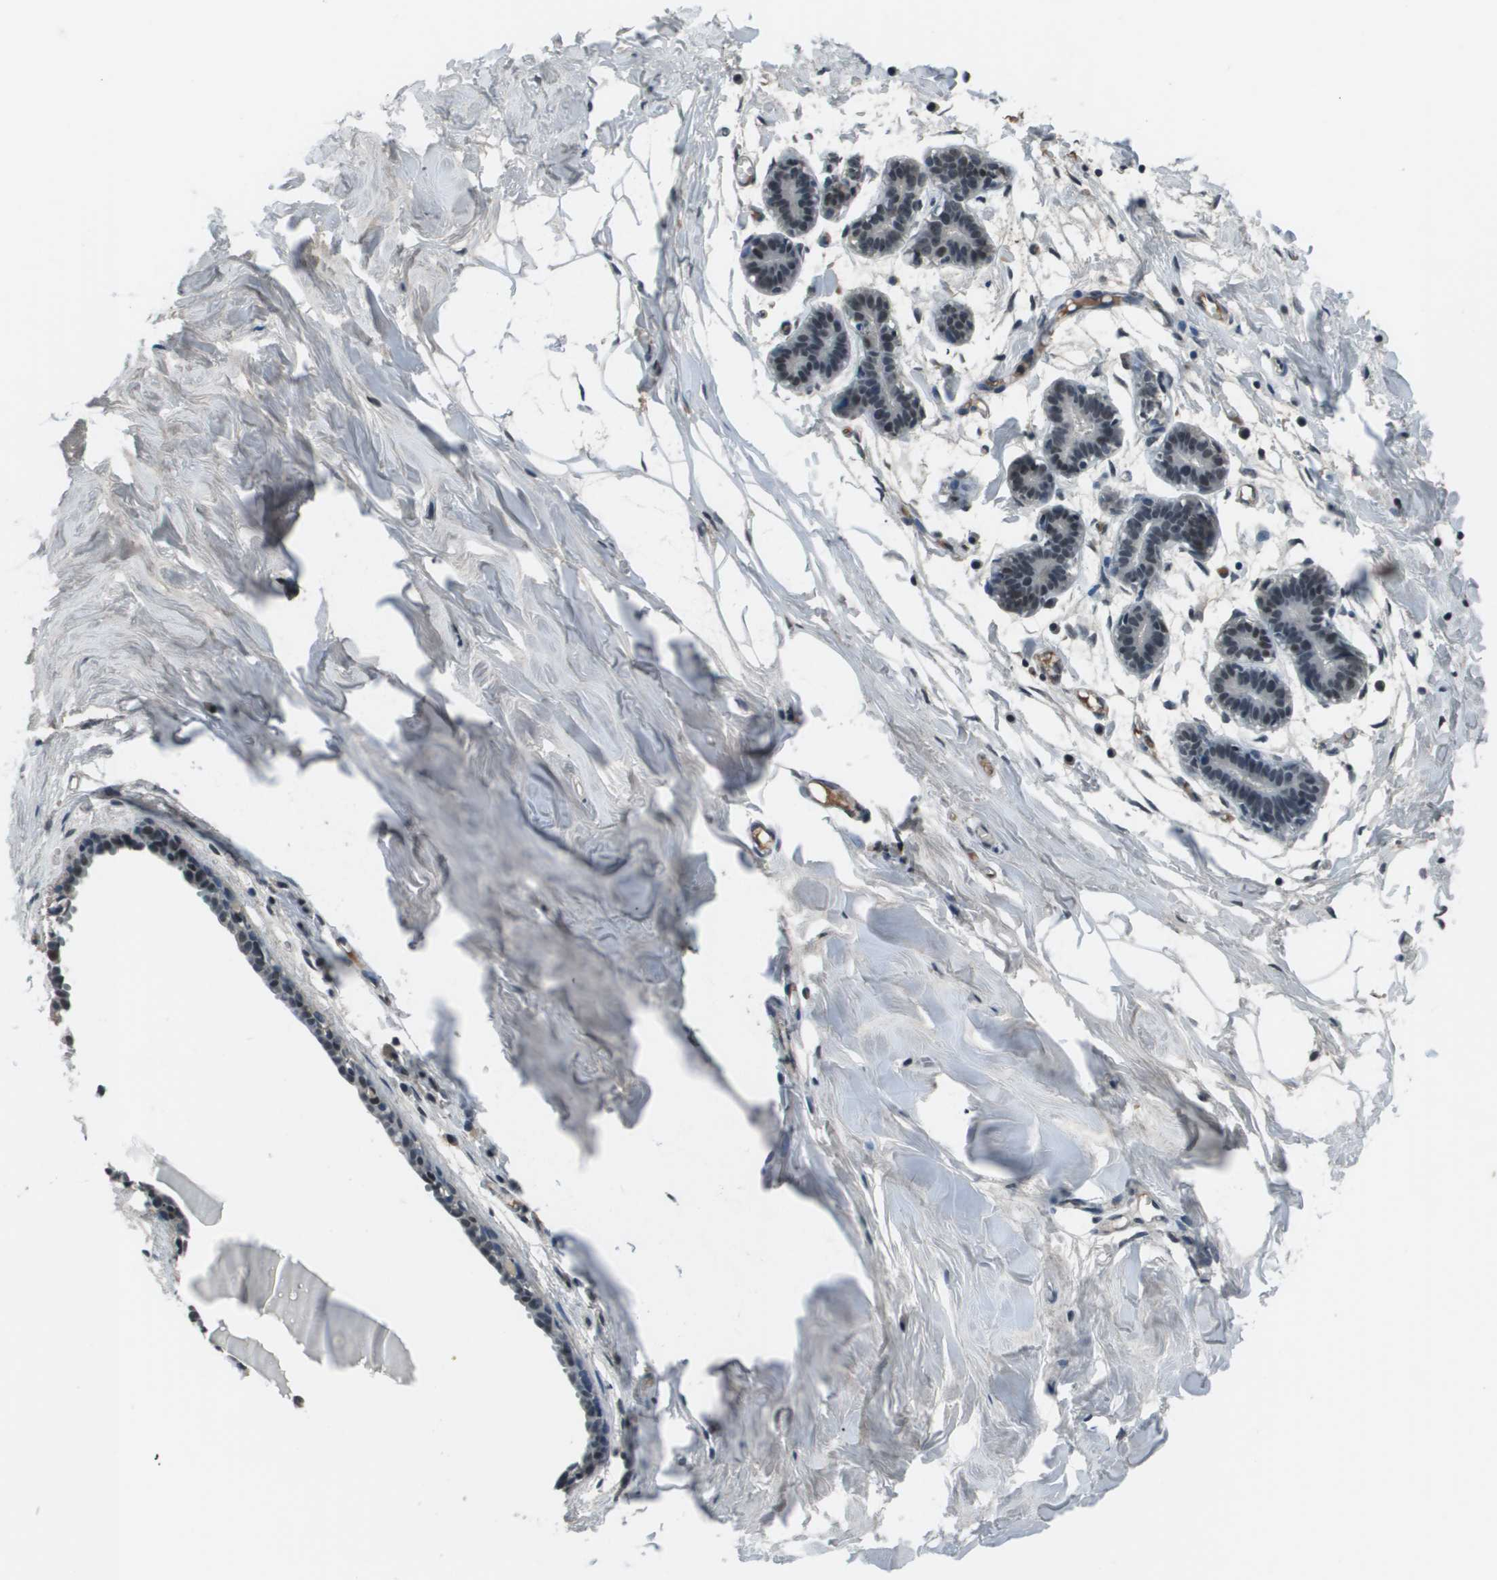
{"staining": {"intensity": "negative", "quantity": "none", "location": "none"}, "tissue": "breast", "cell_type": "Adipocytes", "image_type": "normal", "snomed": [{"axis": "morphology", "description": "Normal tissue, NOS"}, {"axis": "topography", "description": "Breast"}], "caption": "The image reveals no significant positivity in adipocytes of breast.", "gene": "THRAP3", "patient": {"sex": "female", "age": 27}}